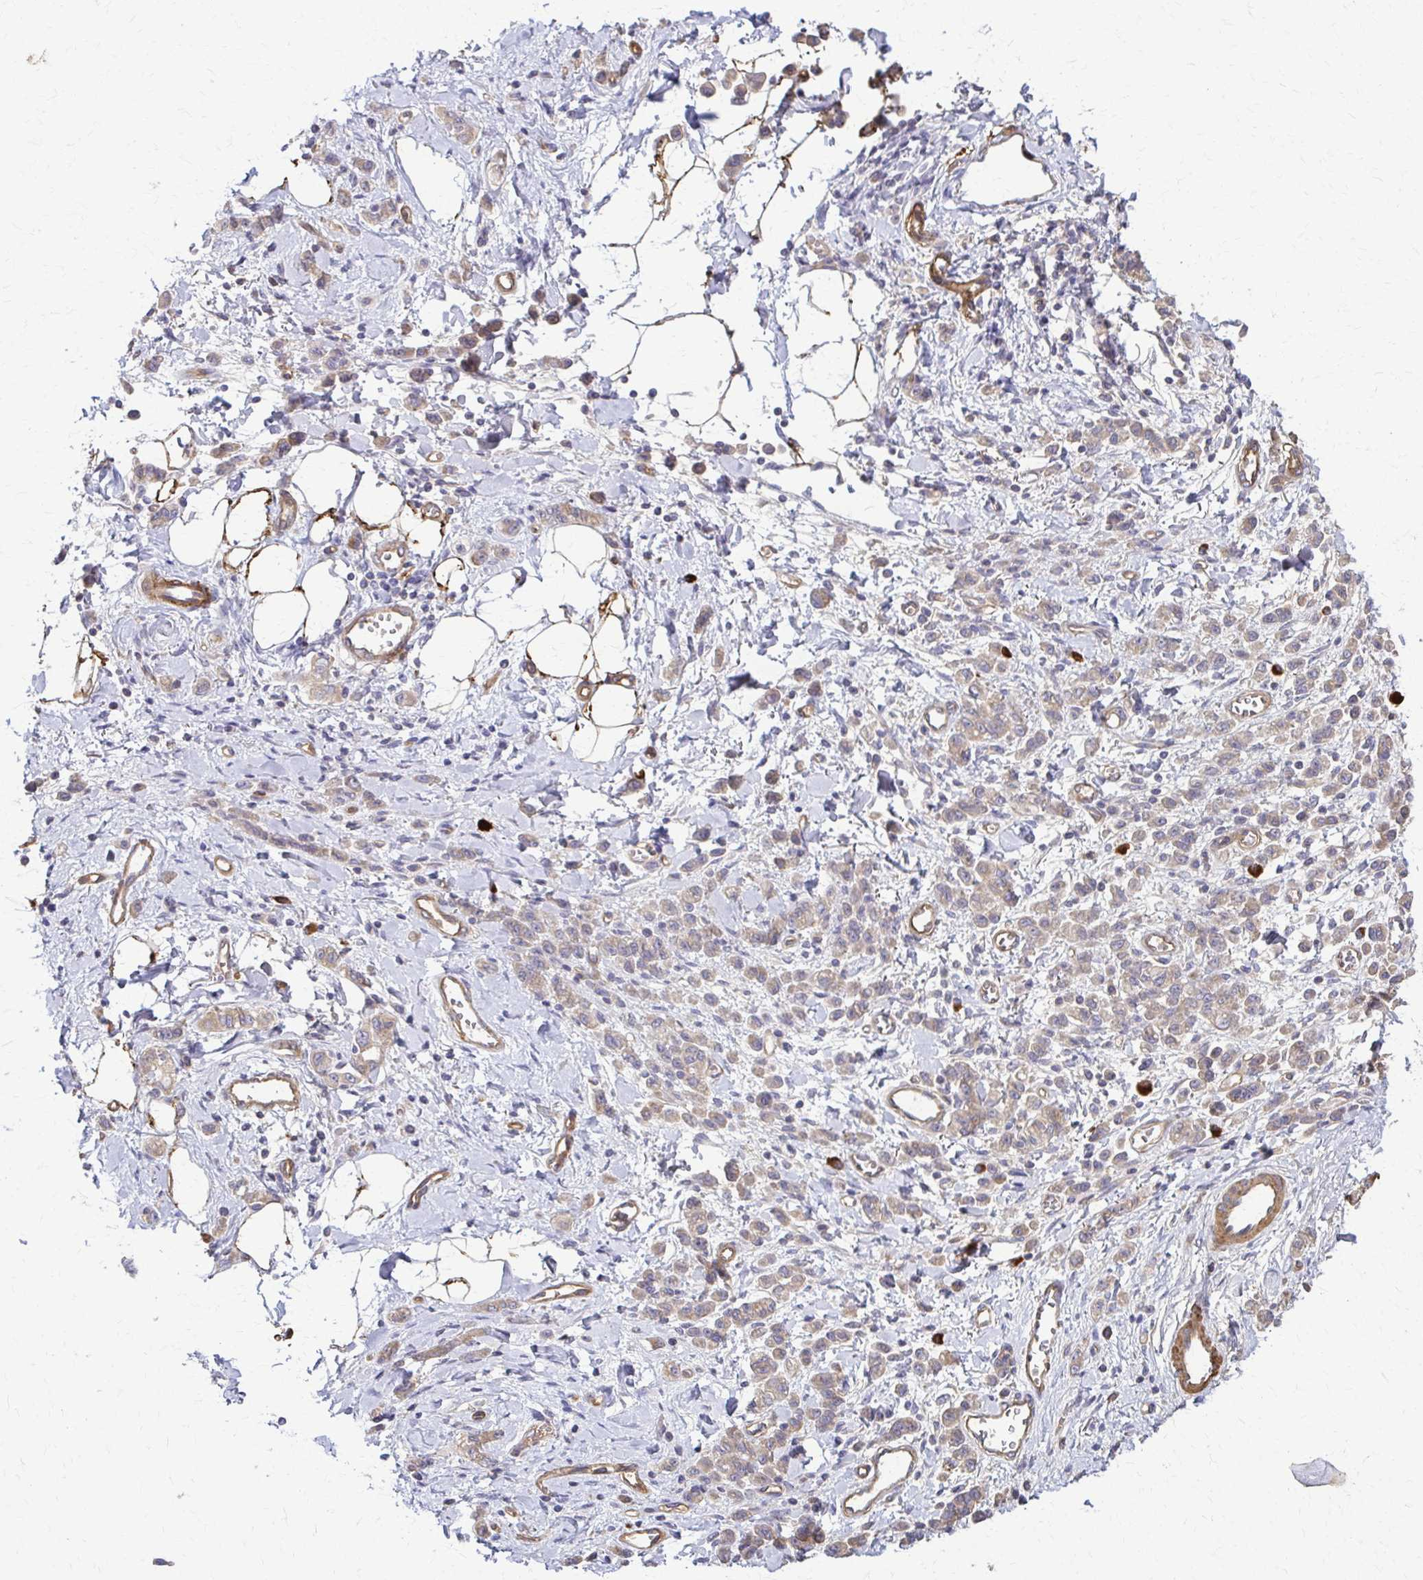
{"staining": {"intensity": "weak", "quantity": "25%-75%", "location": "cytoplasmic/membranous"}, "tissue": "stomach cancer", "cell_type": "Tumor cells", "image_type": "cancer", "snomed": [{"axis": "morphology", "description": "Adenocarcinoma, NOS"}, {"axis": "topography", "description": "Stomach"}], "caption": "A brown stain highlights weak cytoplasmic/membranous positivity of a protein in human stomach cancer (adenocarcinoma) tumor cells.", "gene": "DSP", "patient": {"sex": "male", "age": 77}}